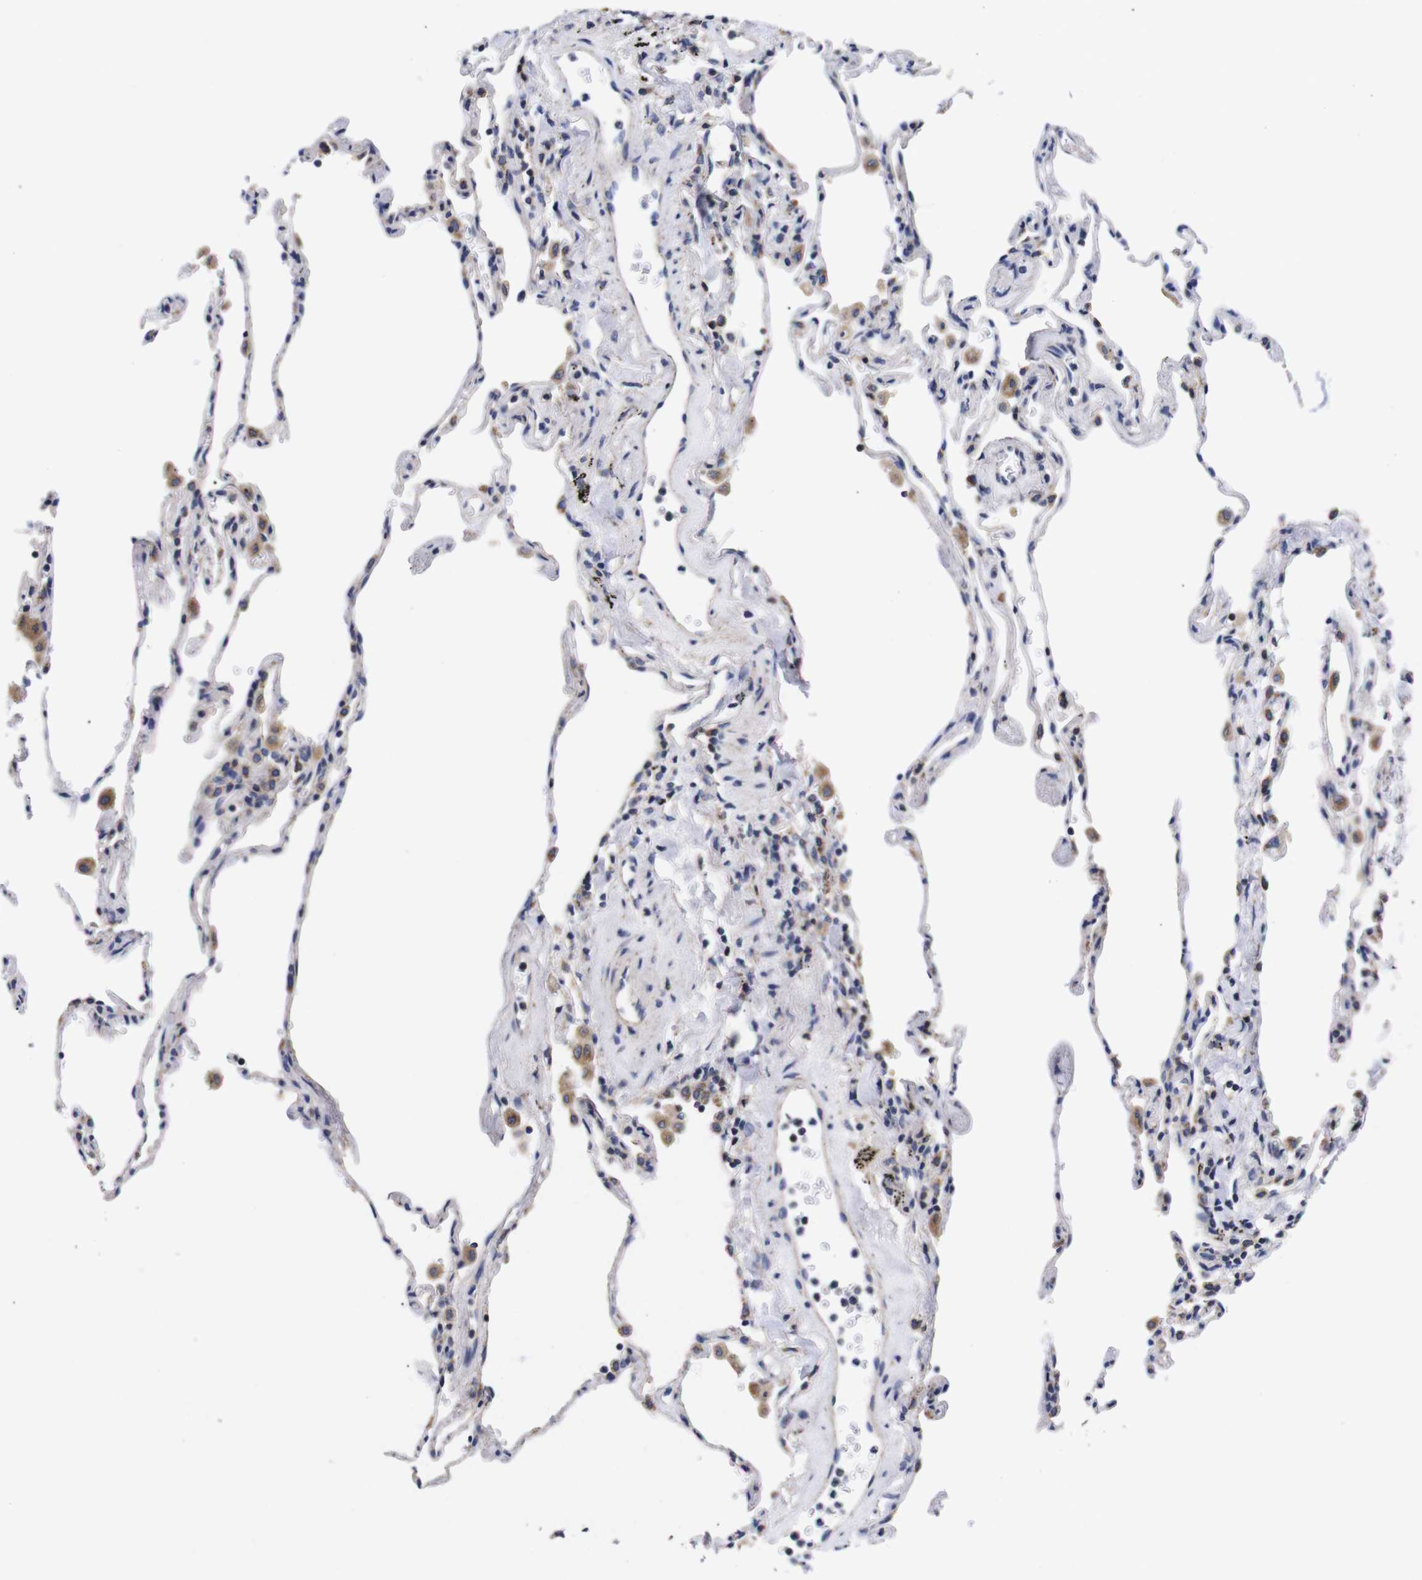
{"staining": {"intensity": "weak", "quantity": "<25%", "location": "cytoplasmic/membranous"}, "tissue": "lung", "cell_type": "Alveolar cells", "image_type": "normal", "snomed": [{"axis": "morphology", "description": "Normal tissue, NOS"}, {"axis": "topography", "description": "Lung"}], "caption": "DAB (3,3'-diaminobenzidine) immunohistochemical staining of benign lung displays no significant positivity in alveolar cells. Brightfield microscopy of IHC stained with DAB (3,3'-diaminobenzidine) (brown) and hematoxylin (blue), captured at high magnification.", "gene": "OPN3", "patient": {"sex": "male", "age": 59}}